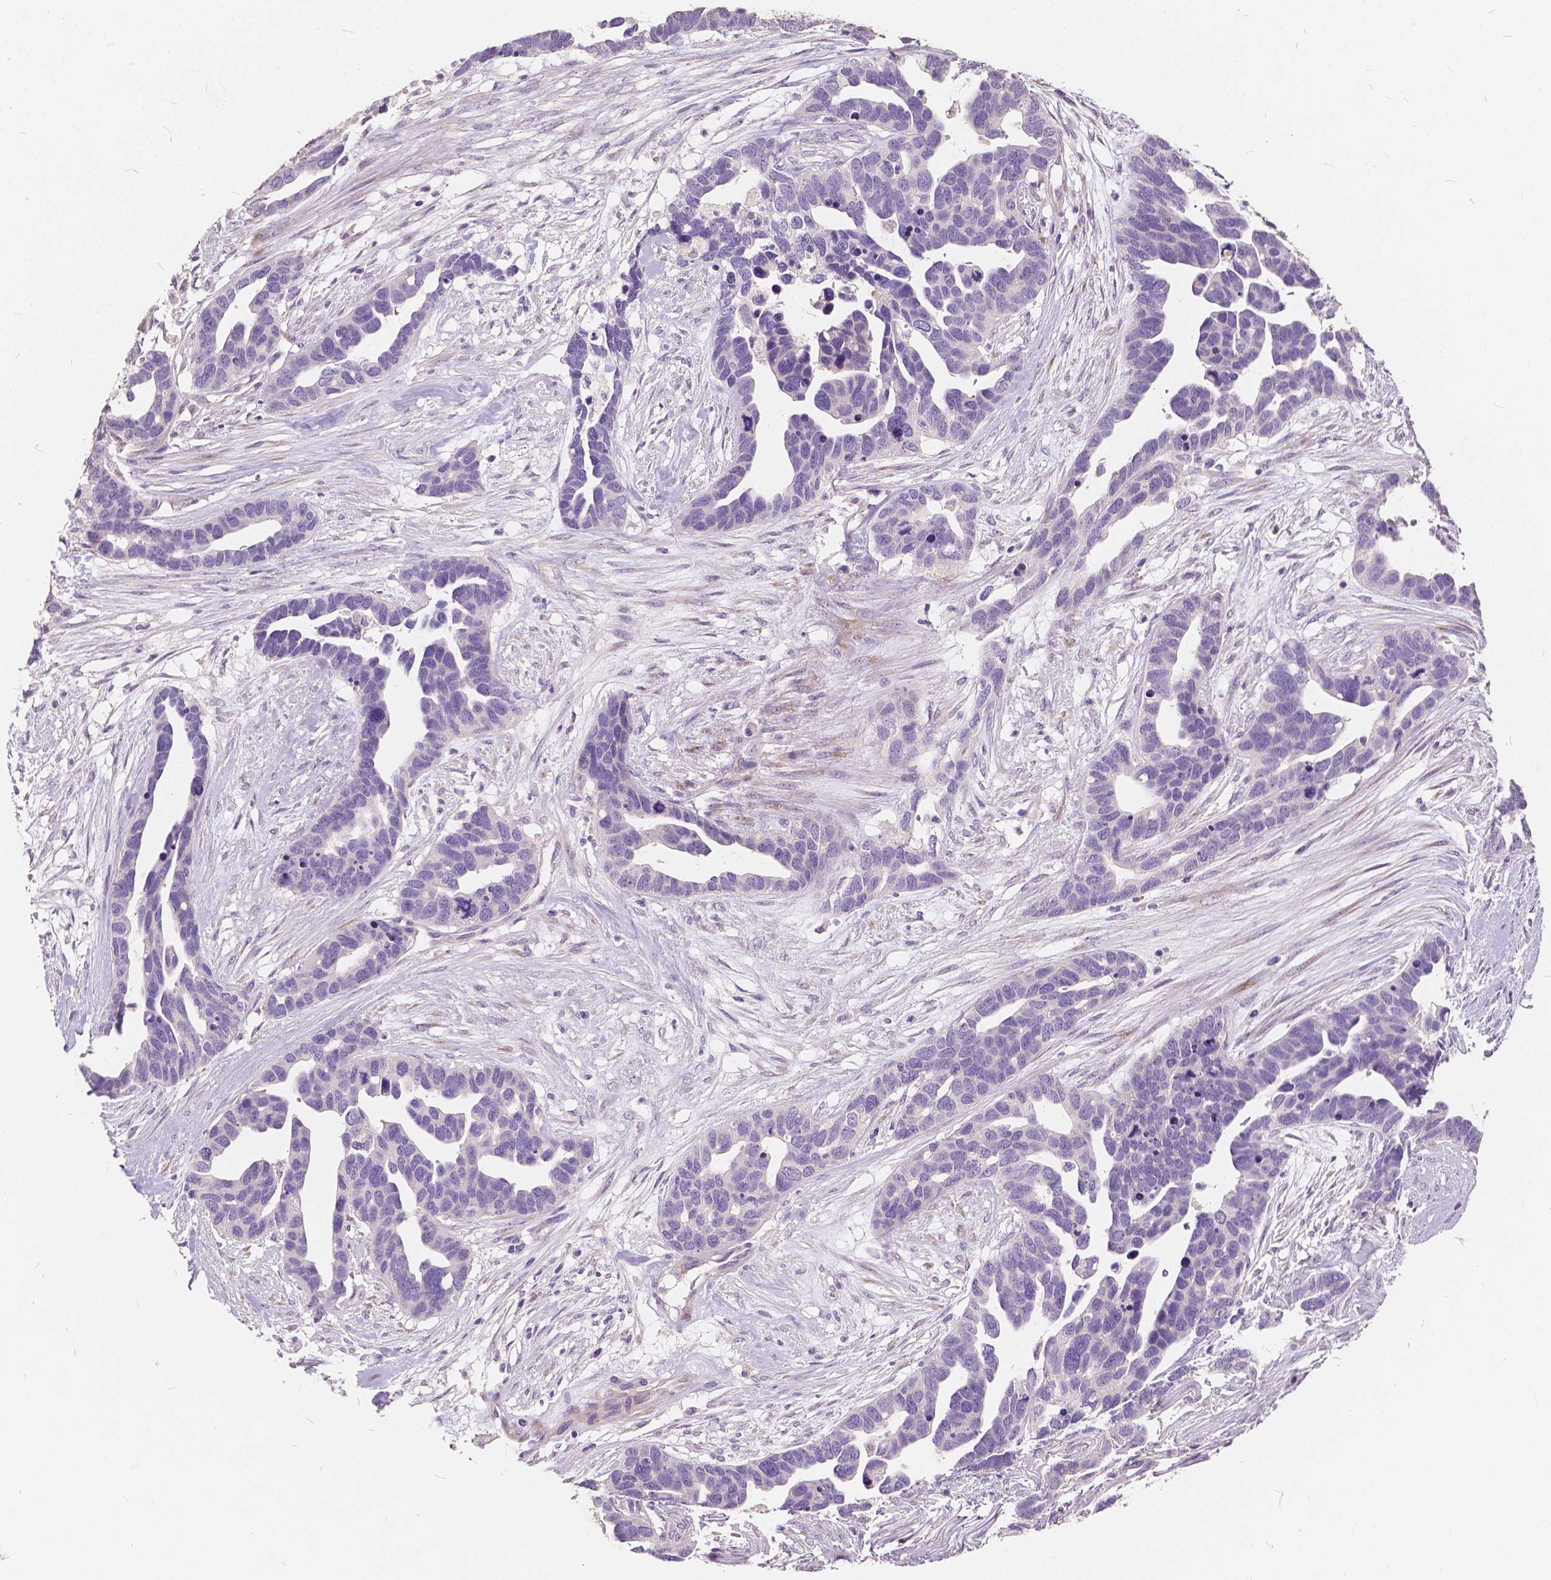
{"staining": {"intensity": "negative", "quantity": "none", "location": "none"}, "tissue": "ovarian cancer", "cell_type": "Tumor cells", "image_type": "cancer", "snomed": [{"axis": "morphology", "description": "Cystadenocarcinoma, serous, NOS"}, {"axis": "topography", "description": "Ovary"}], "caption": "High power microscopy image of an immunohistochemistry (IHC) image of ovarian cancer (serous cystadenocarcinoma), revealing no significant staining in tumor cells.", "gene": "SLC7A8", "patient": {"sex": "female", "age": 54}}